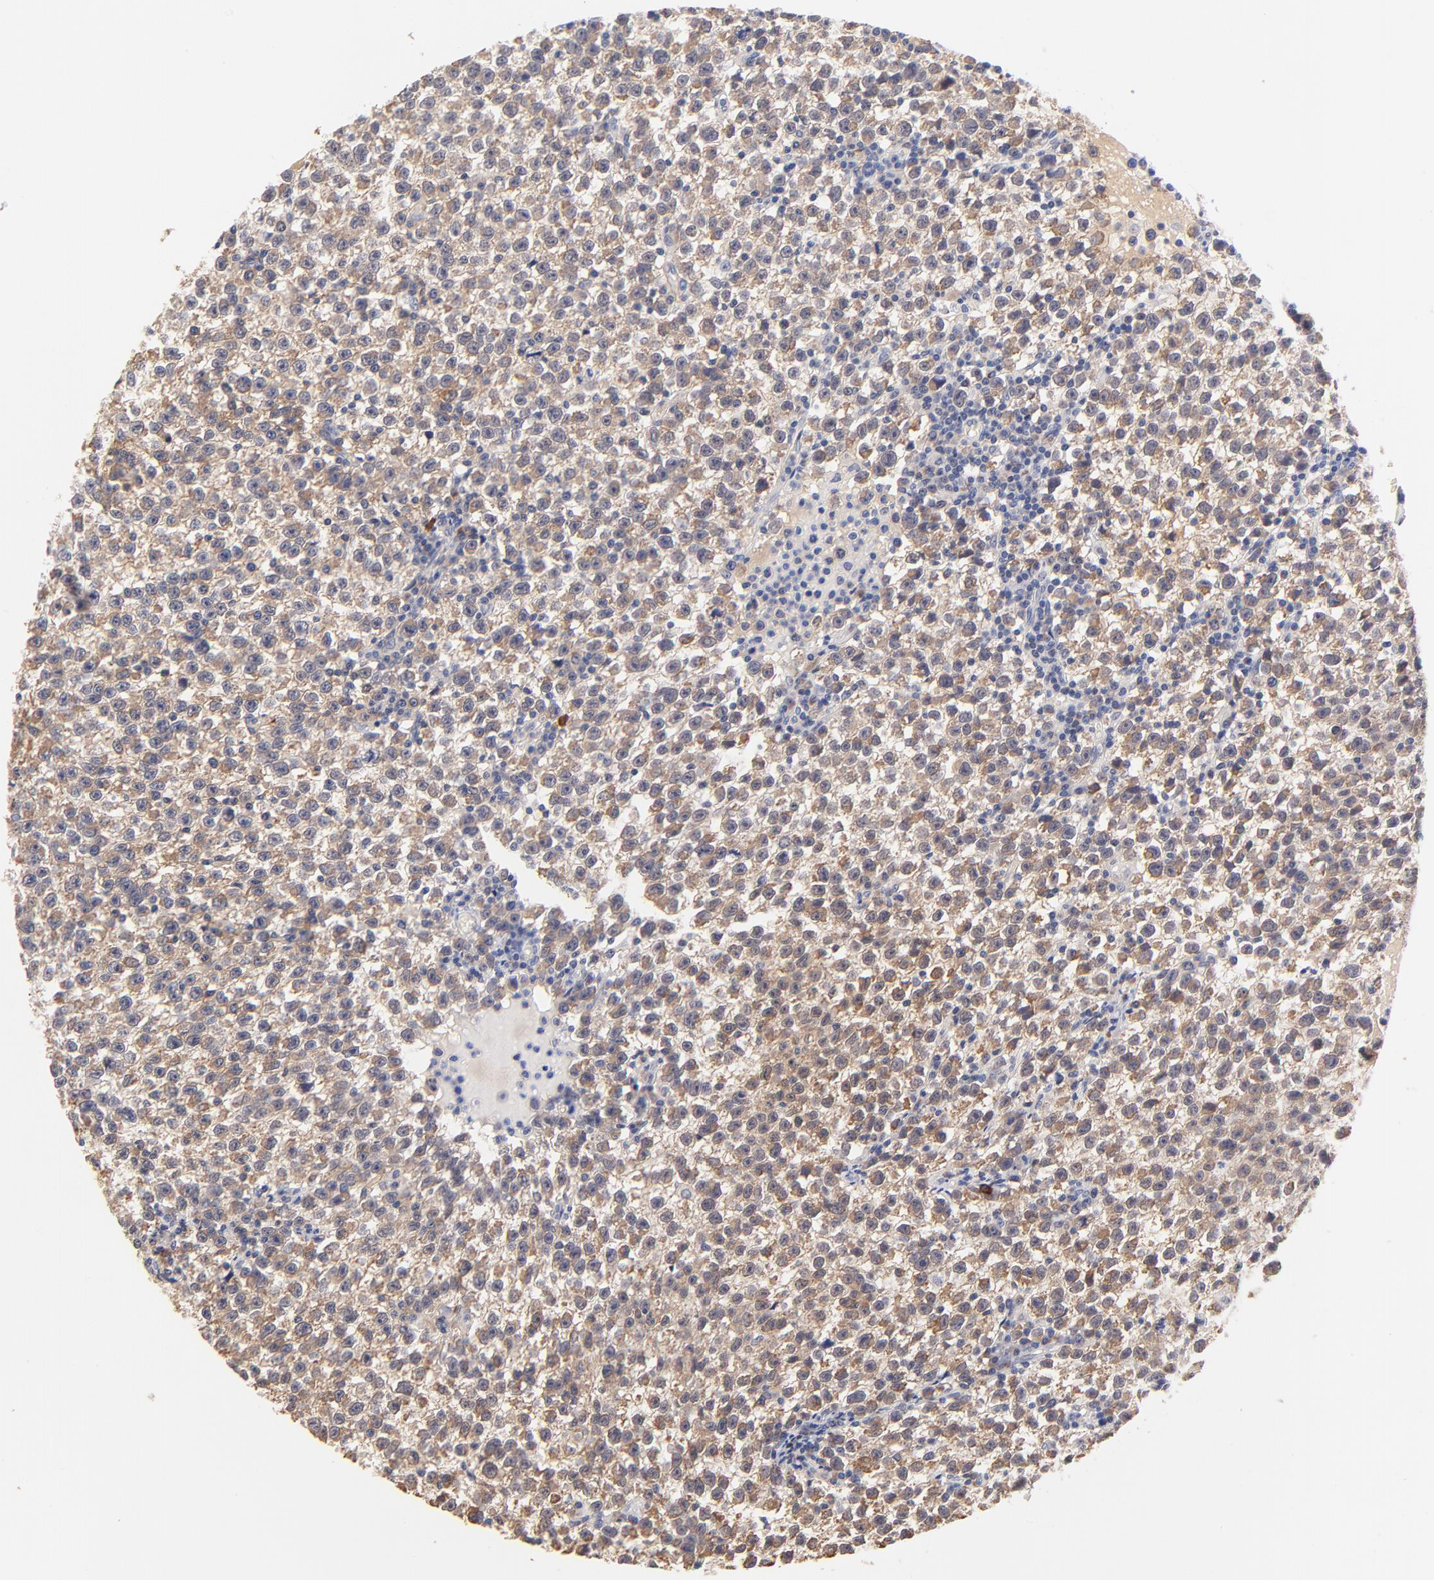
{"staining": {"intensity": "weak", "quantity": ">75%", "location": "cytoplasmic/membranous"}, "tissue": "testis cancer", "cell_type": "Tumor cells", "image_type": "cancer", "snomed": [{"axis": "morphology", "description": "Seminoma, NOS"}, {"axis": "topography", "description": "Testis"}], "caption": "The micrograph shows immunohistochemical staining of testis seminoma. There is weak cytoplasmic/membranous expression is identified in about >75% of tumor cells. (DAB = brown stain, brightfield microscopy at high magnification).", "gene": "PTK7", "patient": {"sex": "male", "age": 35}}